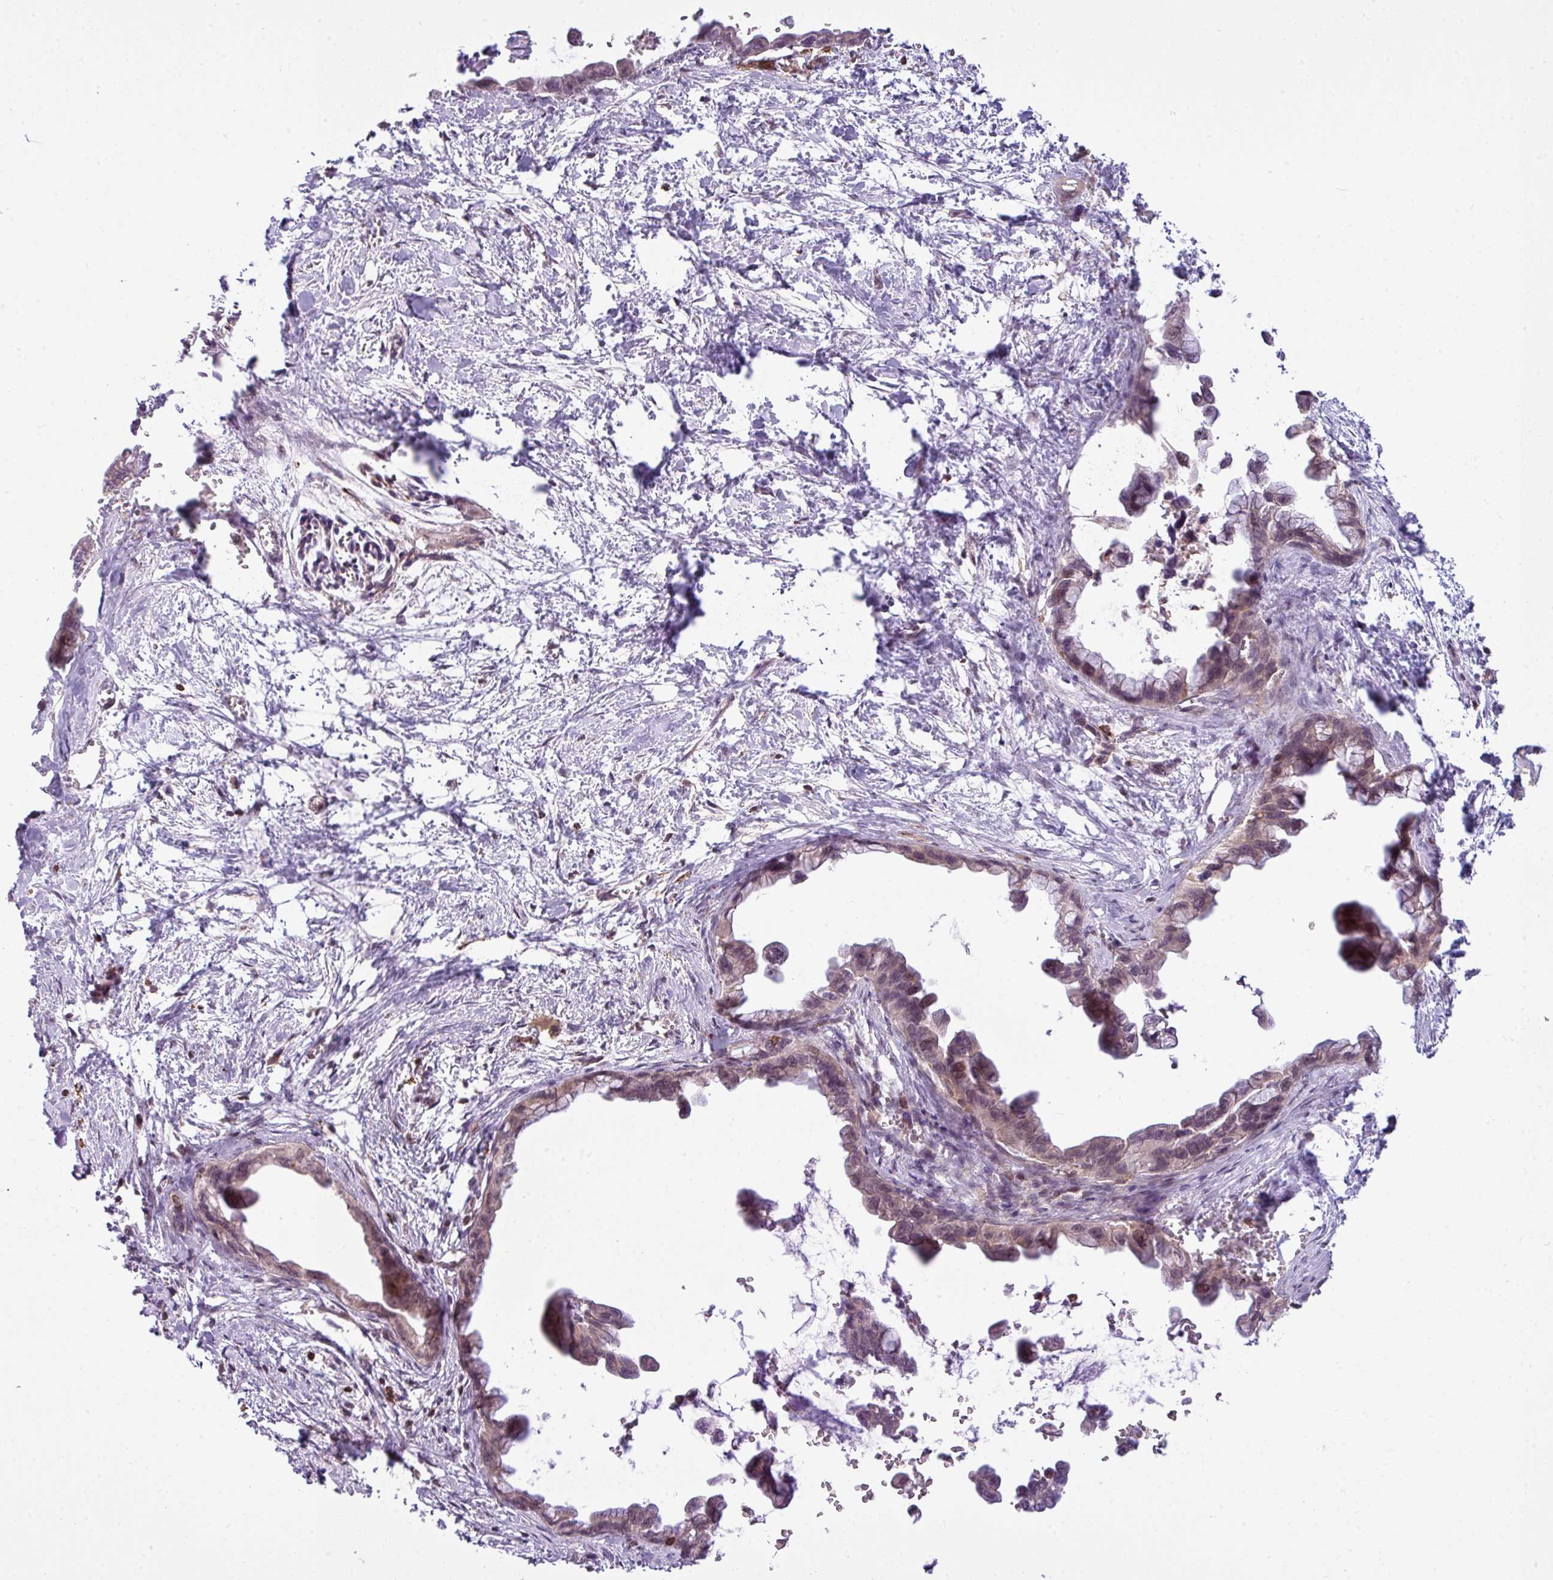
{"staining": {"intensity": "weak", "quantity": "<25%", "location": "cytoplasmic/membranous,nuclear"}, "tissue": "pancreatic cancer", "cell_type": "Tumor cells", "image_type": "cancer", "snomed": [{"axis": "morphology", "description": "Adenocarcinoma, NOS"}, {"axis": "topography", "description": "Pancreas"}], "caption": "There is no significant staining in tumor cells of pancreatic adenocarcinoma.", "gene": "ZC2HC1C", "patient": {"sex": "male", "age": 61}}